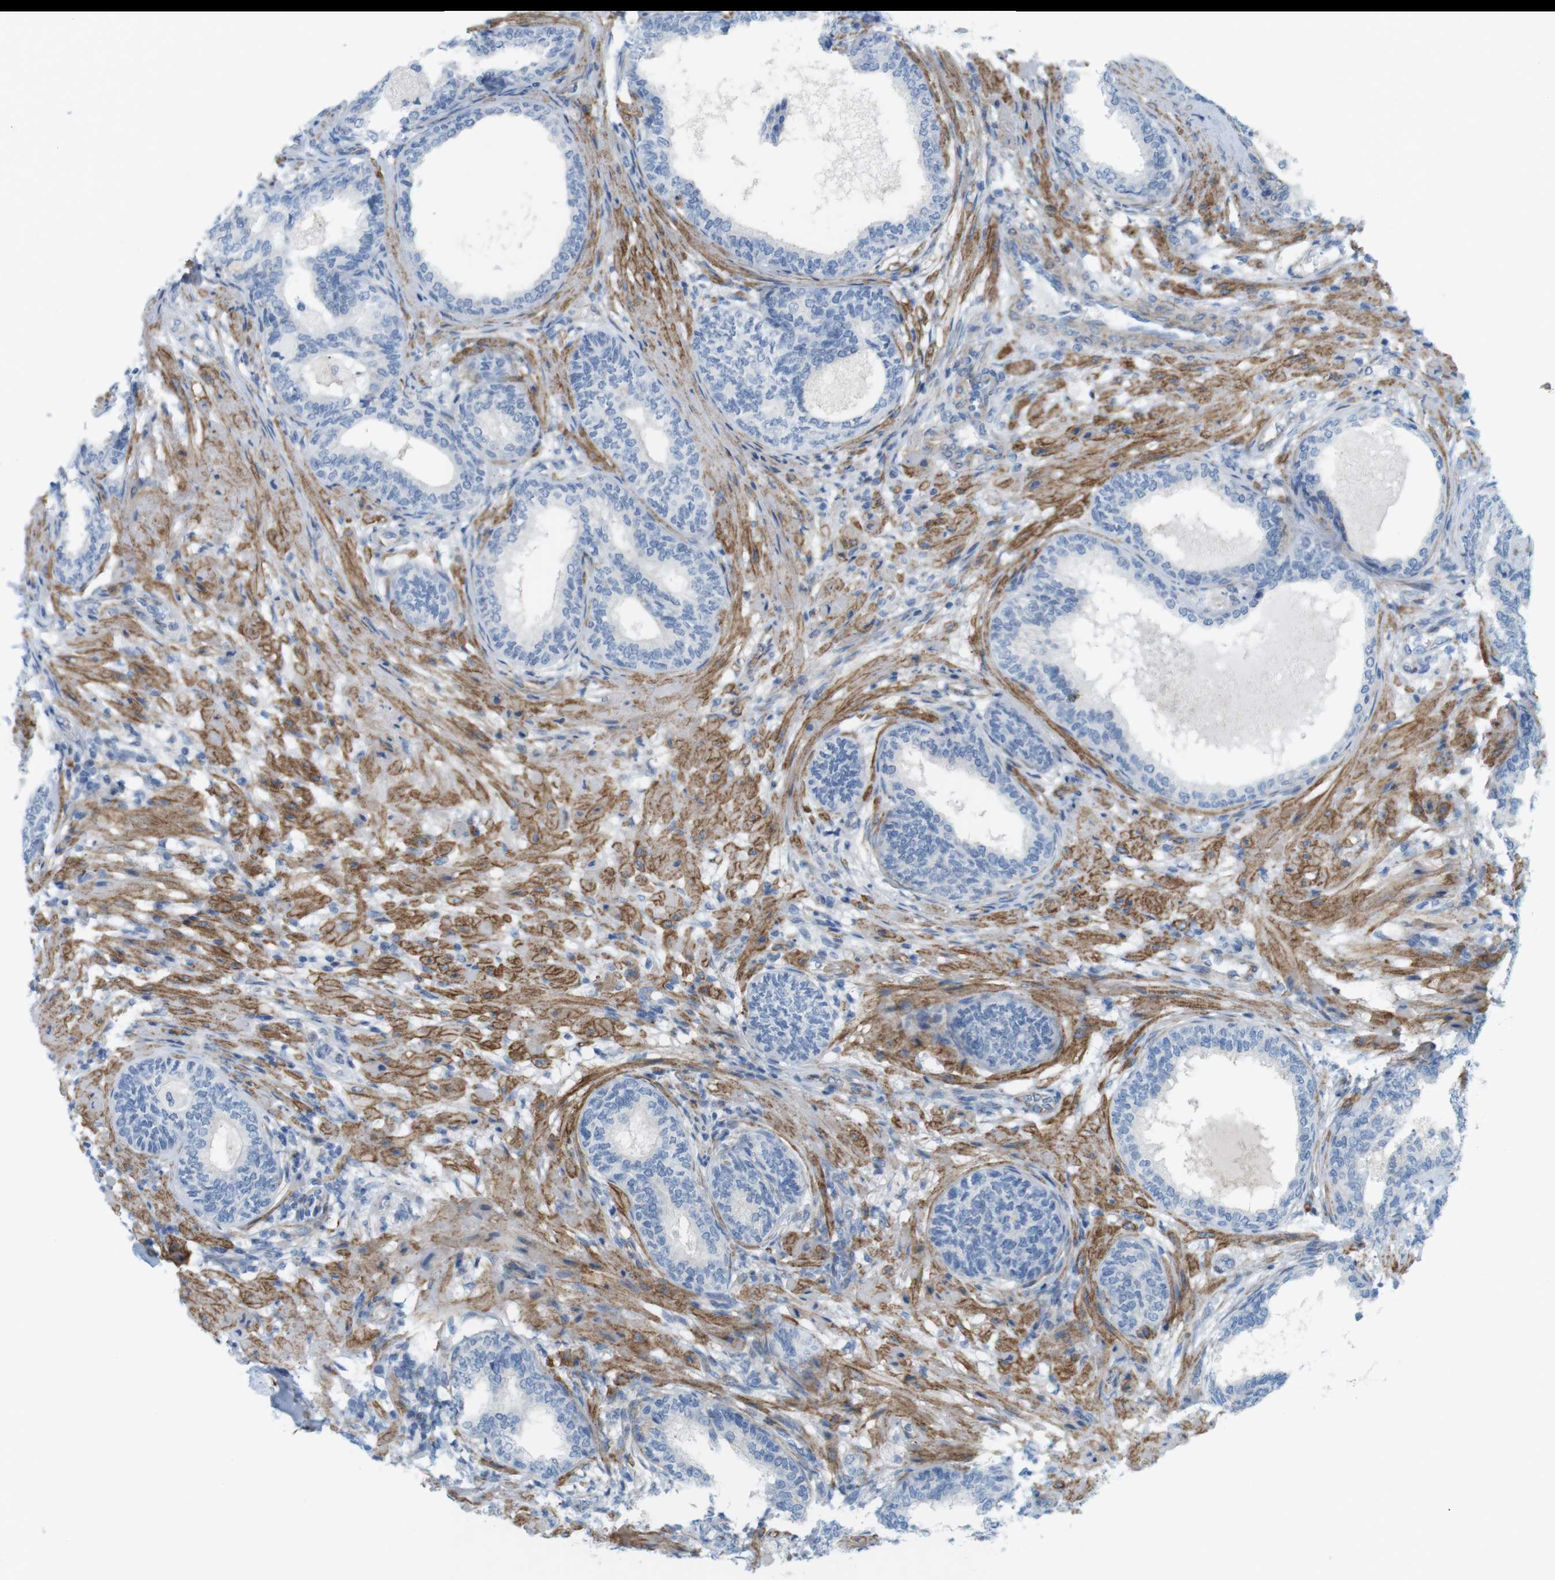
{"staining": {"intensity": "negative", "quantity": "none", "location": "none"}, "tissue": "prostate", "cell_type": "Glandular cells", "image_type": "normal", "snomed": [{"axis": "morphology", "description": "Normal tissue, NOS"}, {"axis": "topography", "description": "Prostate"}], "caption": "Micrograph shows no protein positivity in glandular cells of normal prostate. Nuclei are stained in blue.", "gene": "MYH9", "patient": {"sex": "male", "age": 76}}